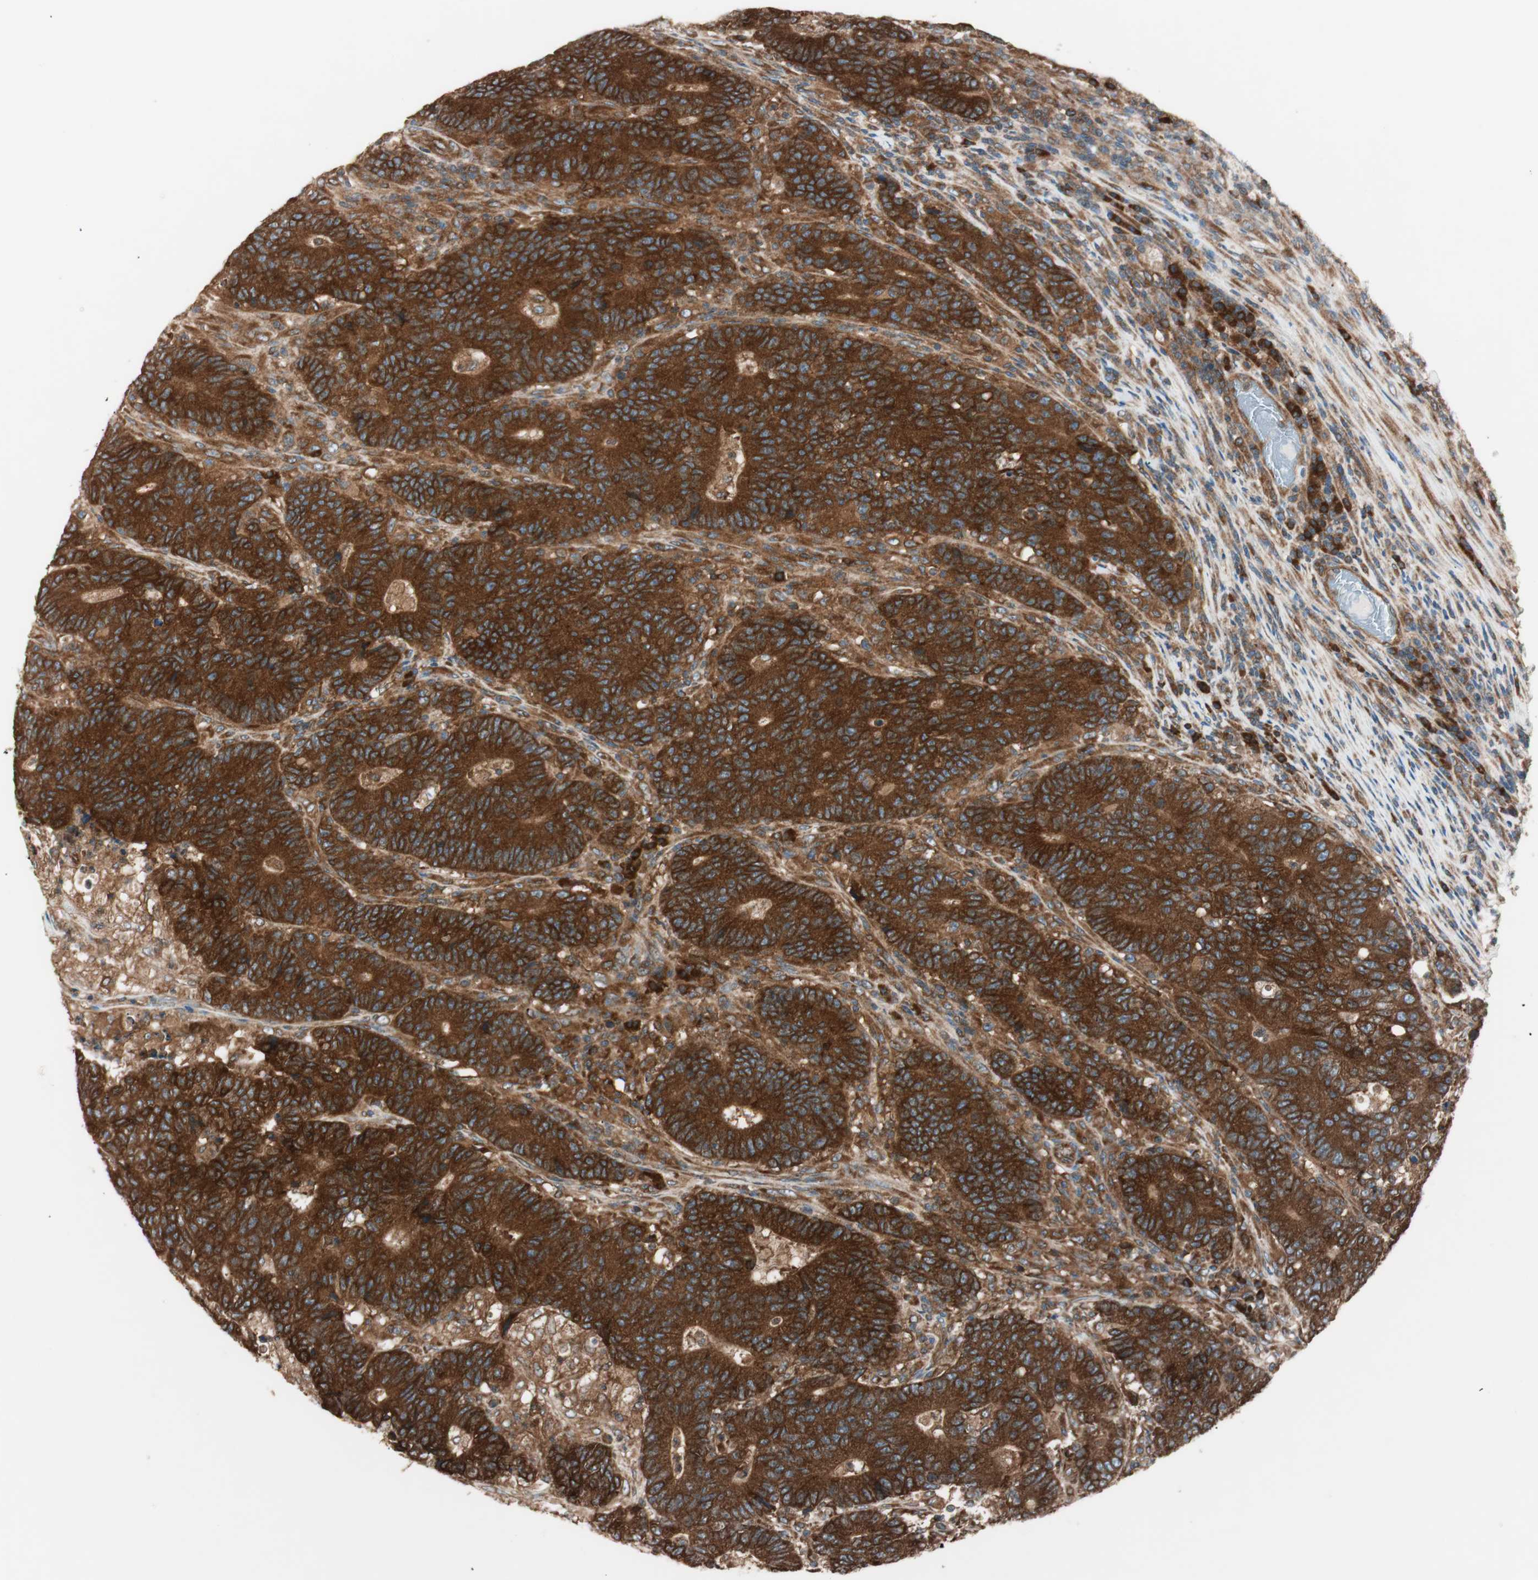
{"staining": {"intensity": "strong", "quantity": ">75%", "location": "cytoplasmic/membranous"}, "tissue": "colorectal cancer", "cell_type": "Tumor cells", "image_type": "cancer", "snomed": [{"axis": "morphology", "description": "Normal tissue, NOS"}, {"axis": "morphology", "description": "Adenocarcinoma, NOS"}, {"axis": "topography", "description": "Colon"}], "caption": "Brown immunohistochemical staining in human colorectal cancer reveals strong cytoplasmic/membranous staining in about >75% of tumor cells. (IHC, brightfield microscopy, high magnification).", "gene": "RAB5A", "patient": {"sex": "female", "age": 75}}